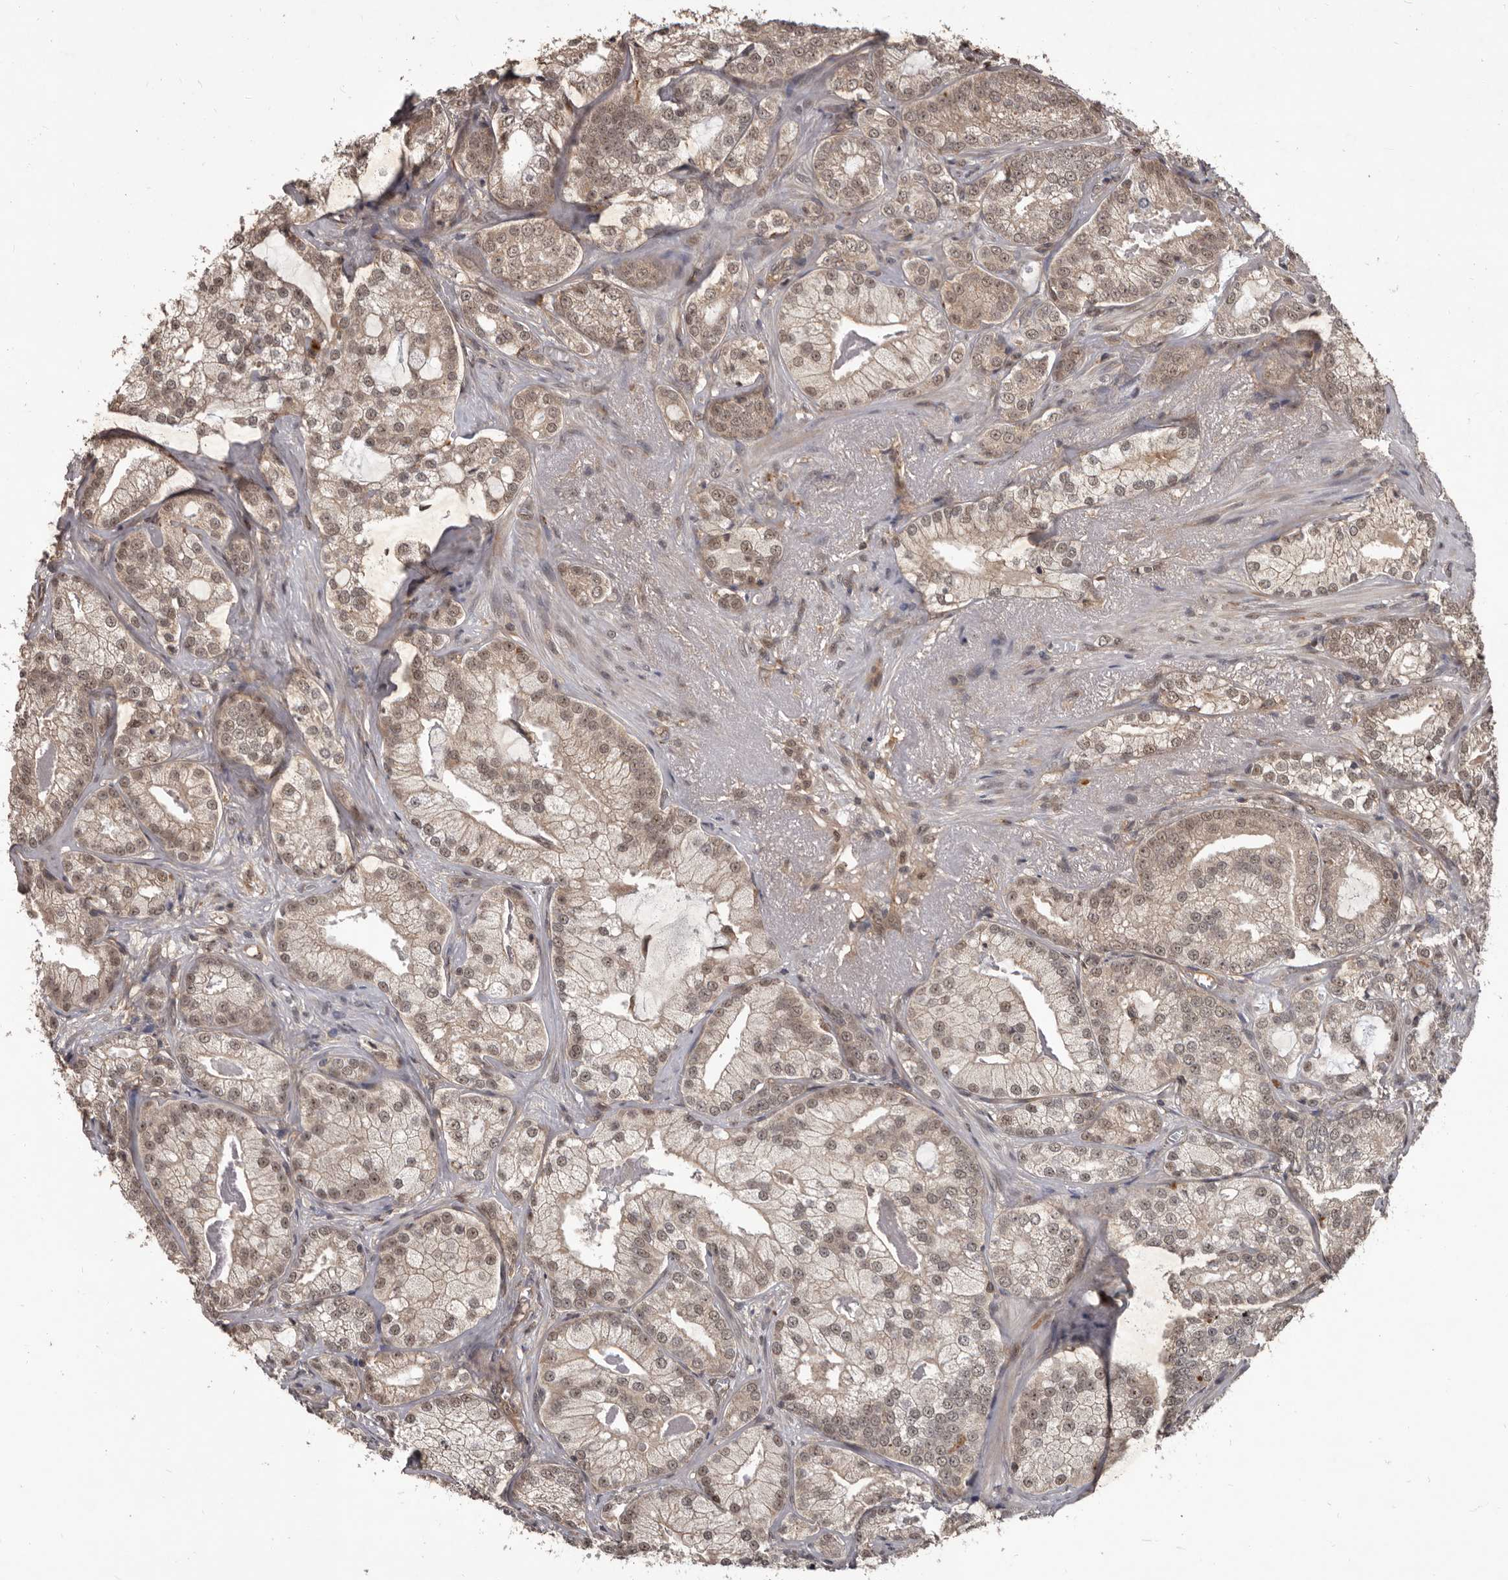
{"staining": {"intensity": "weak", "quantity": ">75%", "location": "nuclear"}, "tissue": "prostate cancer", "cell_type": "Tumor cells", "image_type": "cancer", "snomed": [{"axis": "morphology", "description": "Normal morphology"}, {"axis": "morphology", "description": "Adenocarcinoma, Low grade"}, {"axis": "topography", "description": "Prostate"}], "caption": "Tumor cells display weak nuclear positivity in approximately >75% of cells in prostate cancer (adenocarcinoma (low-grade)).", "gene": "AHR", "patient": {"sex": "male", "age": 72}}